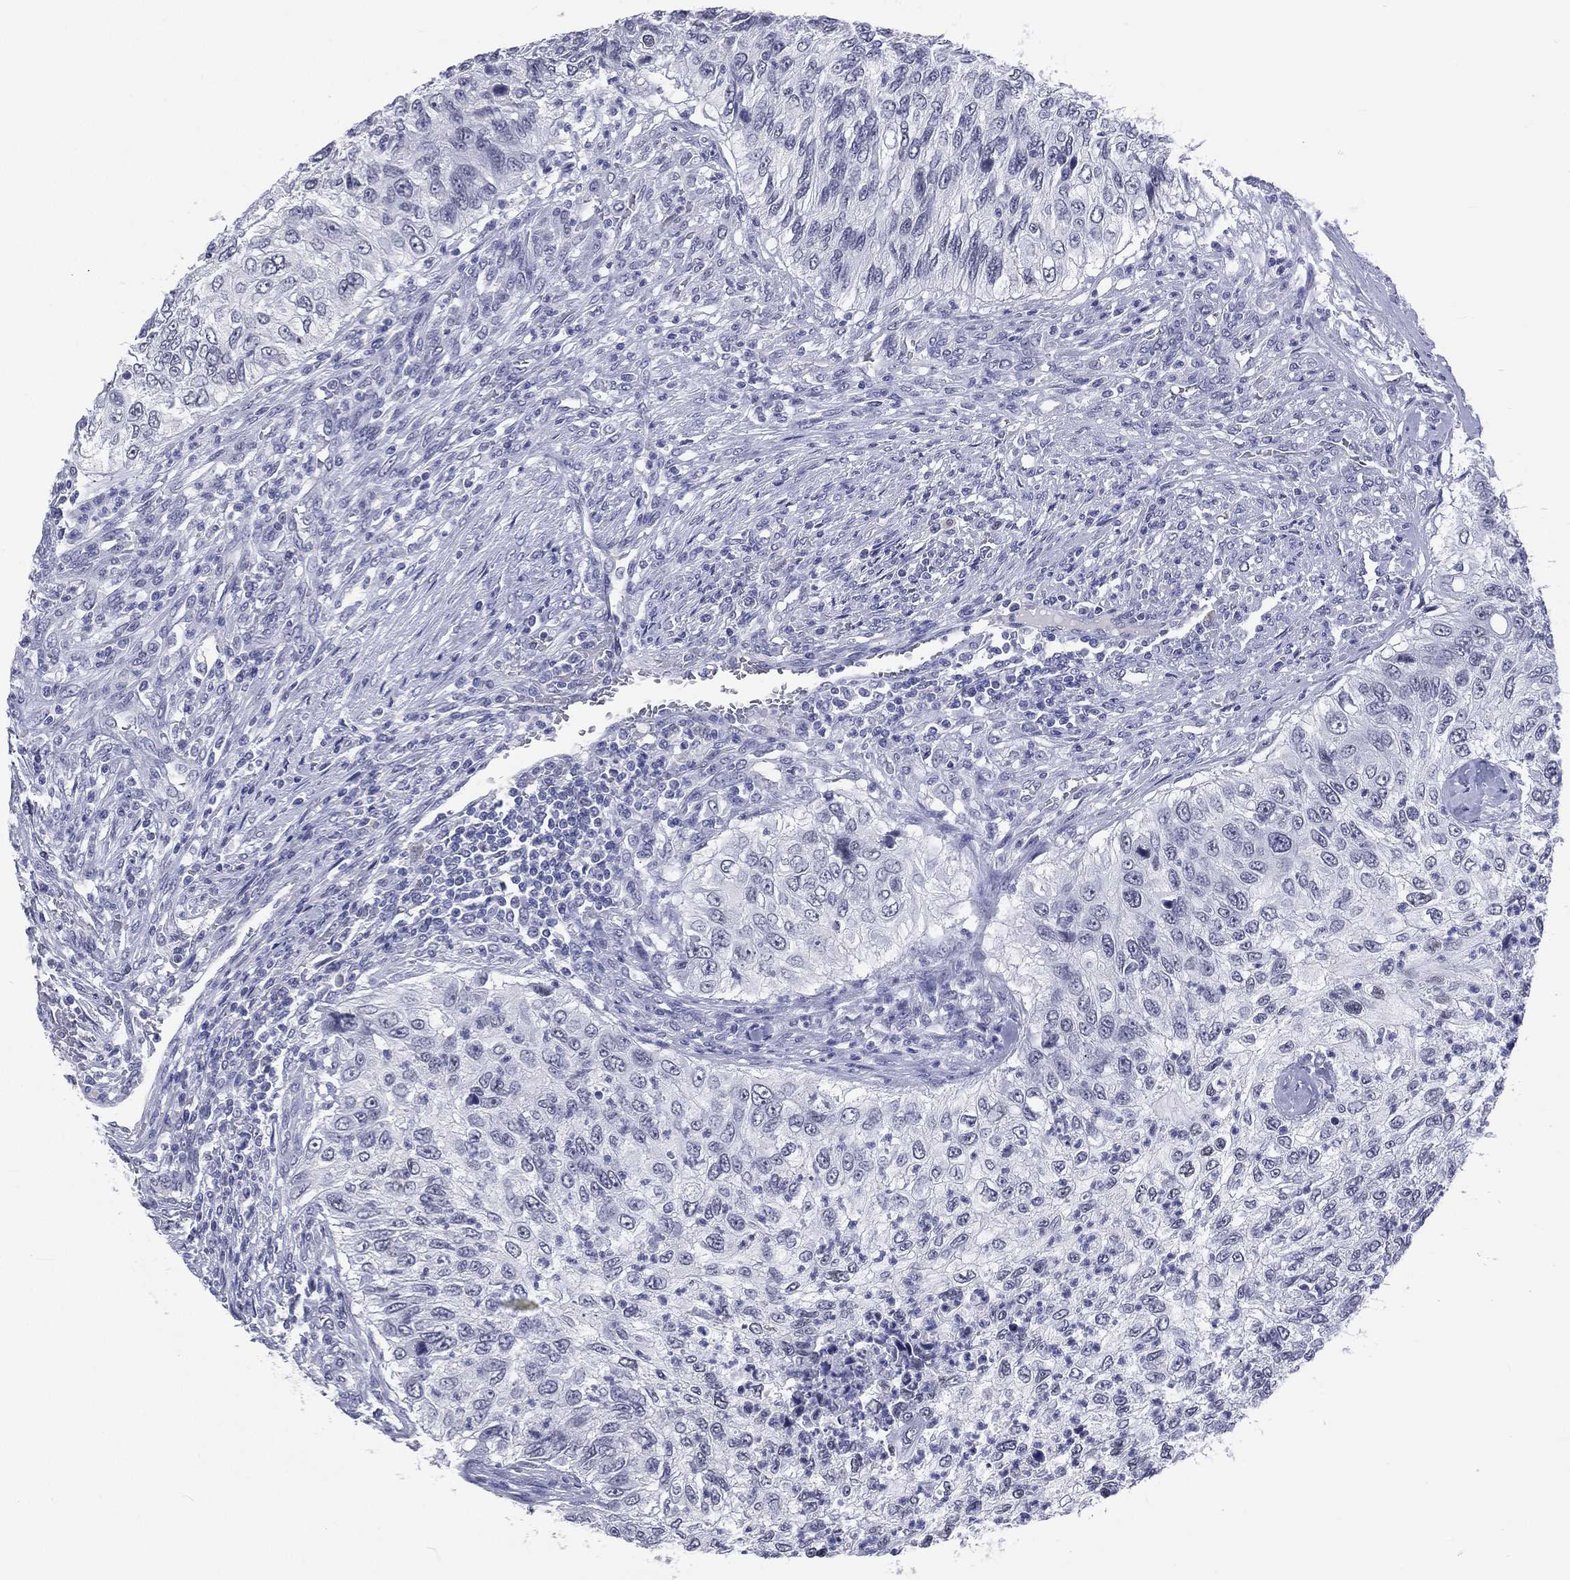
{"staining": {"intensity": "negative", "quantity": "none", "location": "none"}, "tissue": "urothelial cancer", "cell_type": "Tumor cells", "image_type": "cancer", "snomed": [{"axis": "morphology", "description": "Urothelial carcinoma, High grade"}, {"axis": "topography", "description": "Urinary bladder"}], "caption": "Immunohistochemistry (IHC) image of urothelial carcinoma (high-grade) stained for a protein (brown), which demonstrates no positivity in tumor cells. The staining was performed using DAB to visualize the protein expression in brown, while the nuclei were stained in blue with hematoxylin (Magnification: 20x).", "gene": "SSX1", "patient": {"sex": "female", "age": 60}}